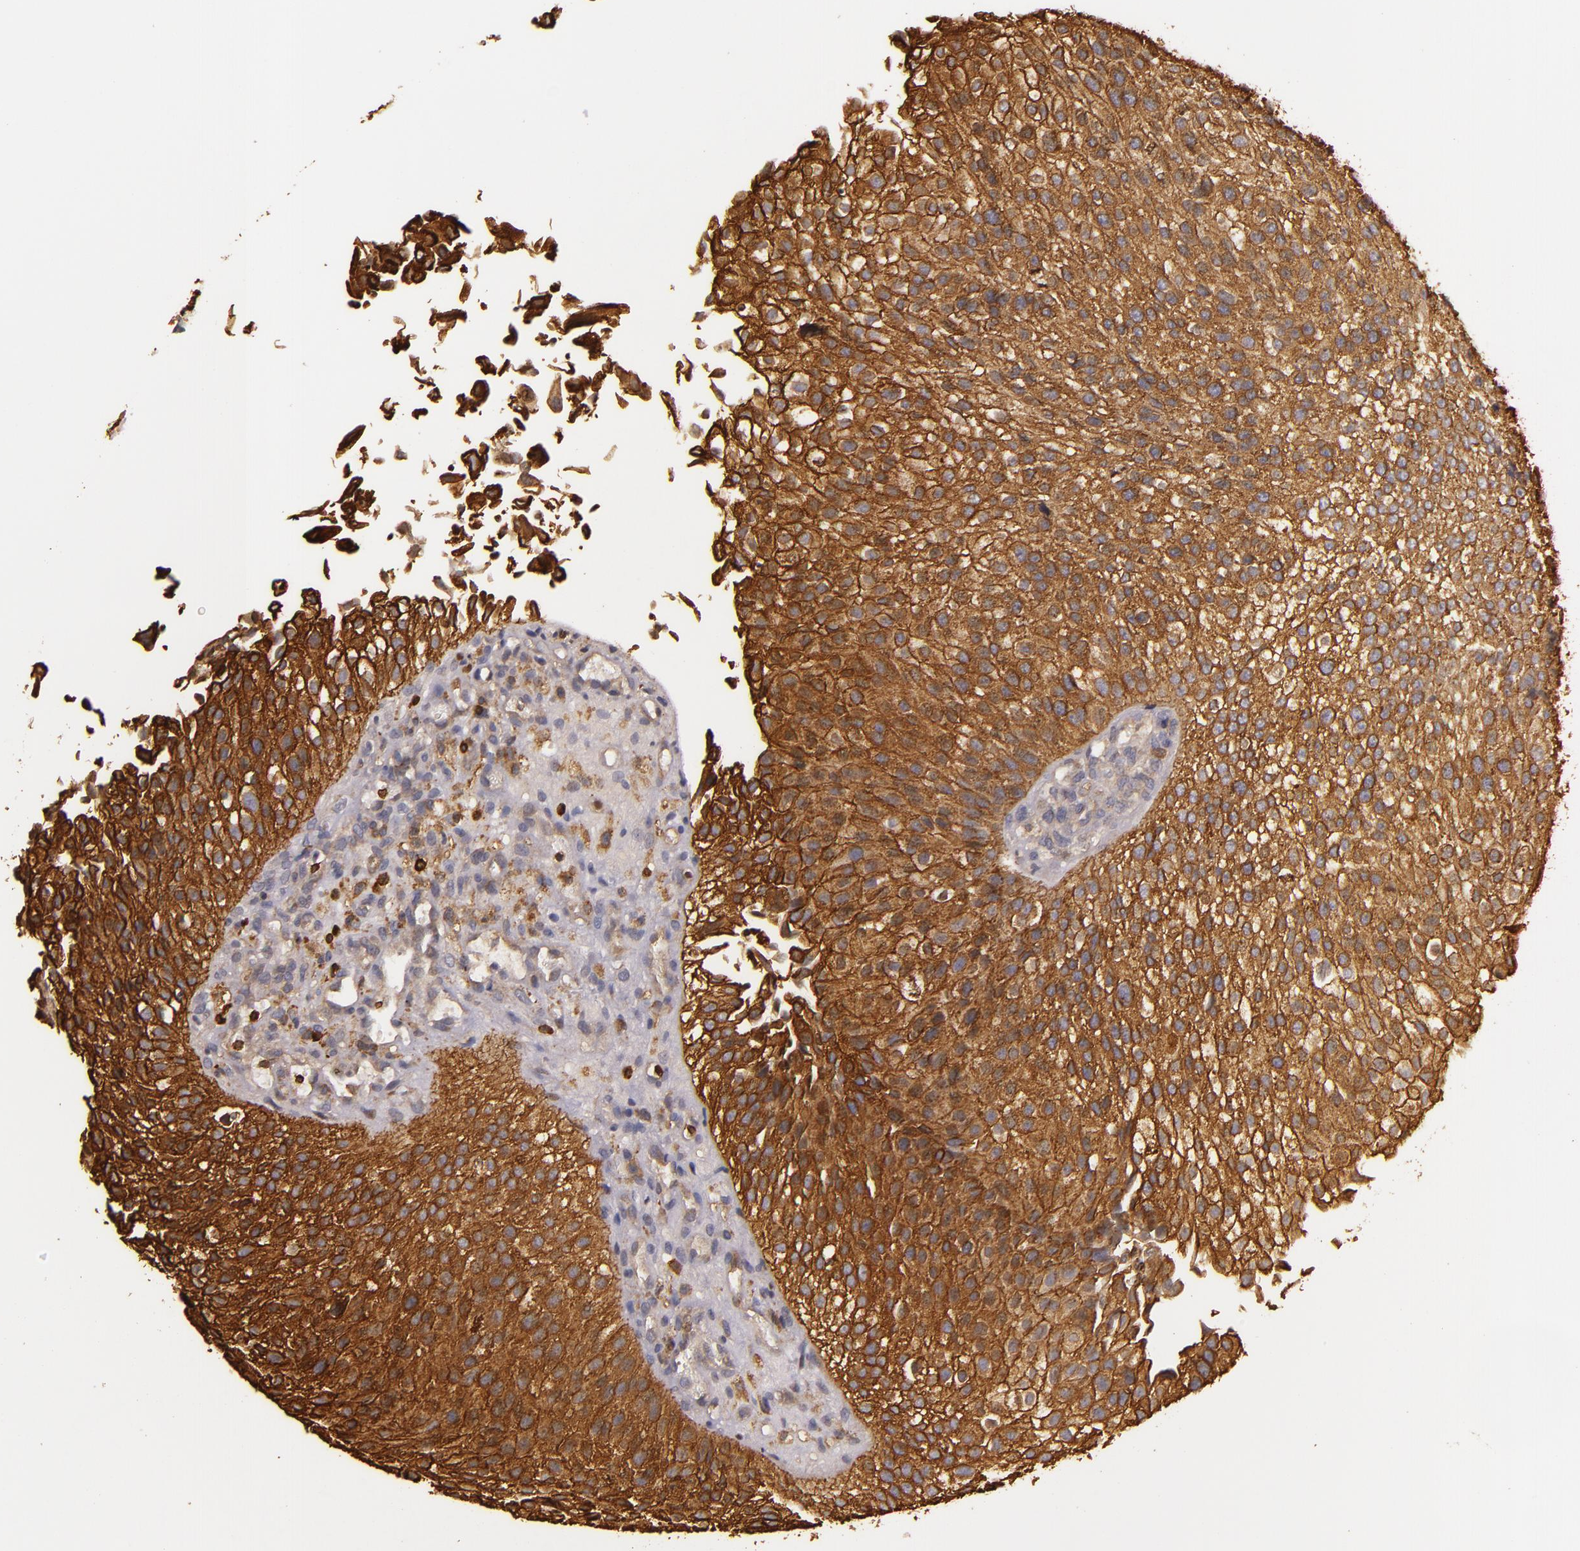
{"staining": {"intensity": "strong", "quantity": ">75%", "location": "cytoplasmic/membranous"}, "tissue": "urothelial cancer", "cell_type": "Tumor cells", "image_type": "cancer", "snomed": [{"axis": "morphology", "description": "Urothelial carcinoma, Low grade"}, {"axis": "topography", "description": "Urinary bladder"}], "caption": "Urothelial cancer stained with IHC shows strong cytoplasmic/membranous positivity in approximately >75% of tumor cells.", "gene": "SLC9A3R1", "patient": {"sex": "female", "age": 89}}